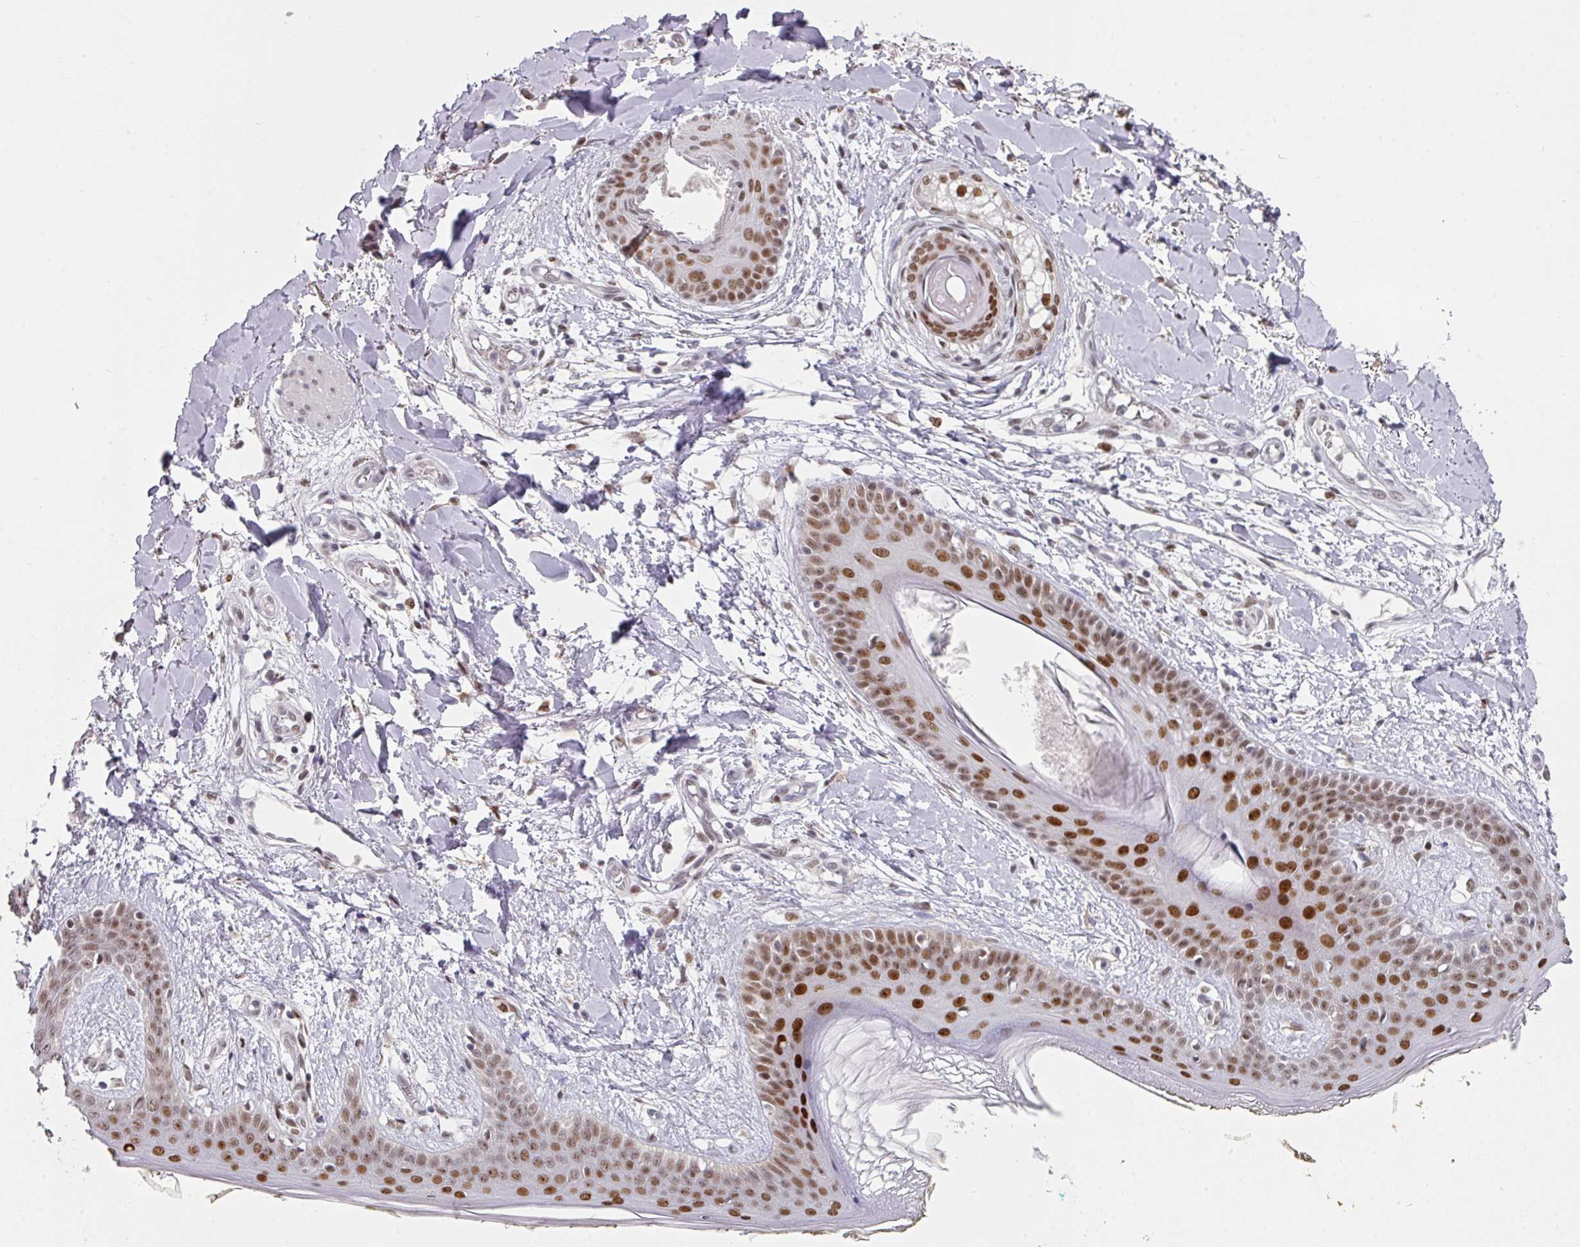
{"staining": {"intensity": "moderate", "quantity": "<25%", "location": "nuclear"}, "tissue": "skin", "cell_type": "Fibroblasts", "image_type": "normal", "snomed": [{"axis": "morphology", "description": "Normal tissue, NOS"}, {"axis": "topography", "description": "Skin"}], "caption": "Fibroblasts exhibit low levels of moderate nuclear positivity in approximately <25% of cells in benign skin.", "gene": "ENSG00000283782", "patient": {"sex": "female", "age": 34}}